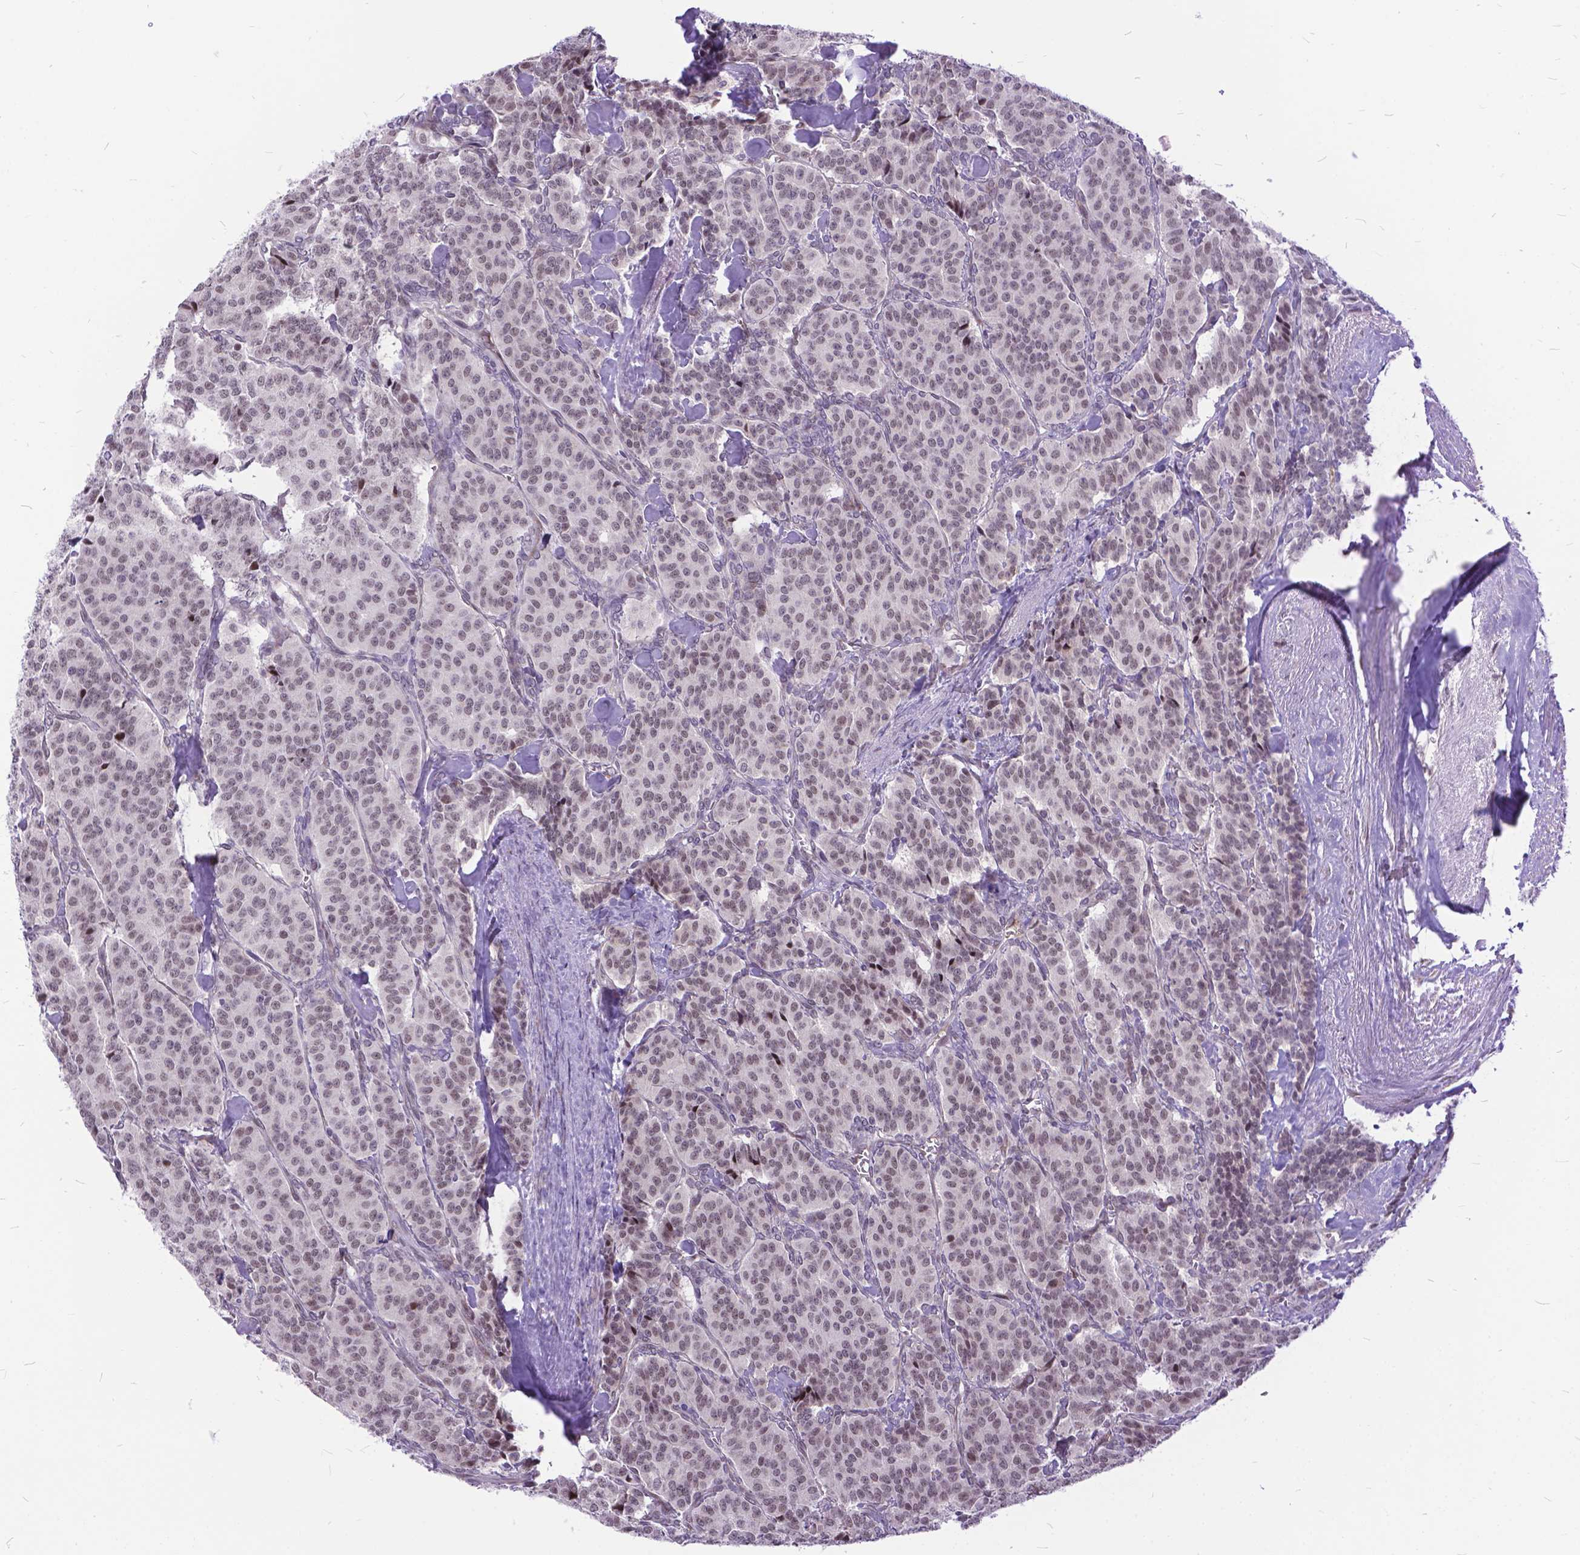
{"staining": {"intensity": "weak", "quantity": "25%-75%", "location": "nuclear"}, "tissue": "carcinoid", "cell_type": "Tumor cells", "image_type": "cancer", "snomed": [{"axis": "morphology", "description": "Normal tissue, NOS"}, {"axis": "morphology", "description": "Carcinoid, malignant, NOS"}, {"axis": "topography", "description": "Lung"}], "caption": "Immunohistochemistry (IHC) of carcinoid demonstrates low levels of weak nuclear positivity in approximately 25%-75% of tumor cells. The staining was performed using DAB to visualize the protein expression in brown, while the nuclei were stained in blue with hematoxylin (Magnification: 20x).", "gene": "FAM124B", "patient": {"sex": "female", "age": 46}}